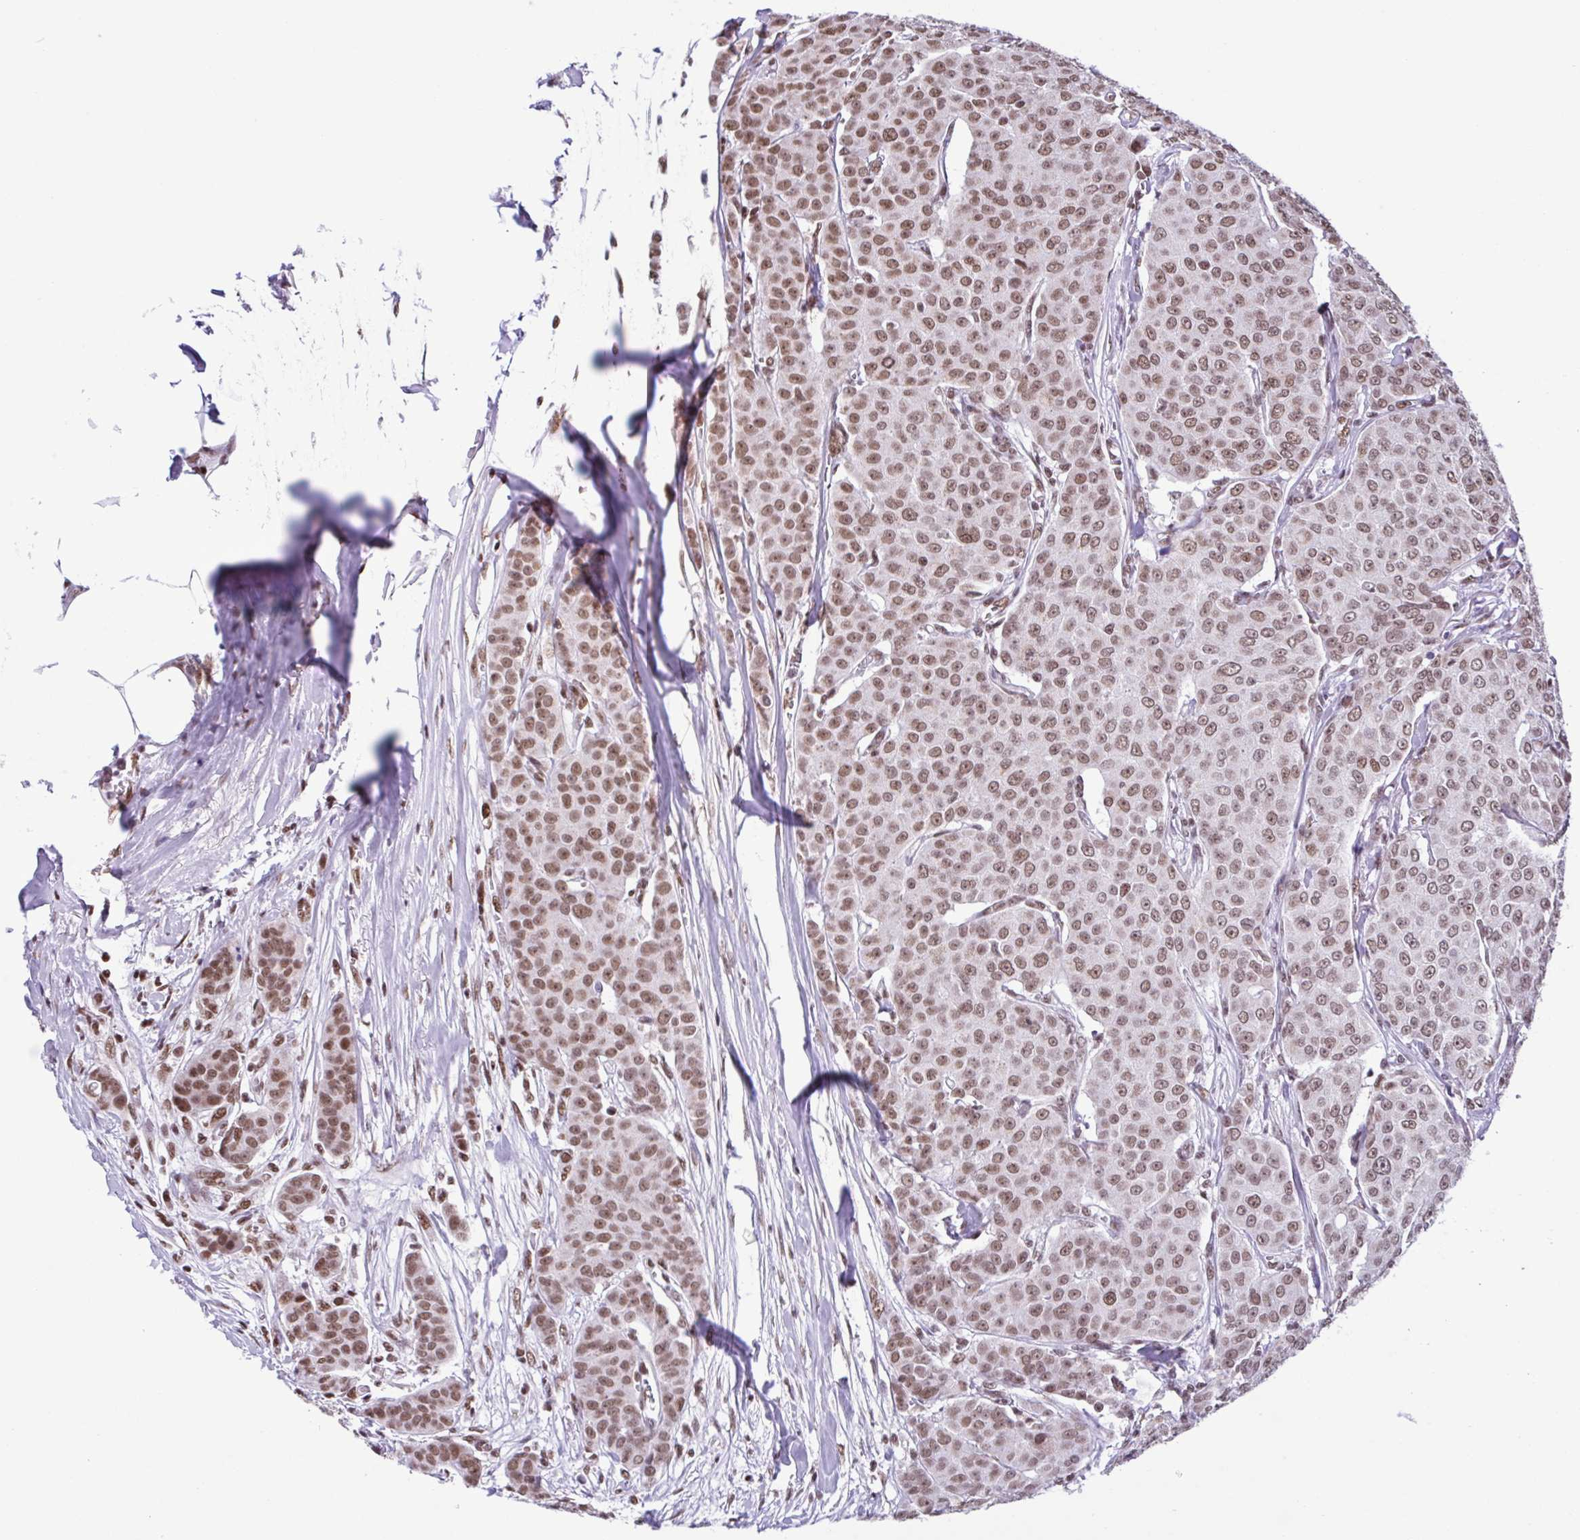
{"staining": {"intensity": "moderate", "quantity": ">75%", "location": "nuclear"}, "tissue": "breast cancer", "cell_type": "Tumor cells", "image_type": "cancer", "snomed": [{"axis": "morphology", "description": "Duct carcinoma"}, {"axis": "topography", "description": "Breast"}], "caption": "A histopathology image of human breast intraductal carcinoma stained for a protein reveals moderate nuclear brown staining in tumor cells. The staining is performed using DAB (3,3'-diaminobenzidine) brown chromogen to label protein expression. The nuclei are counter-stained blue using hematoxylin.", "gene": "TIMM21", "patient": {"sex": "female", "age": 91}}